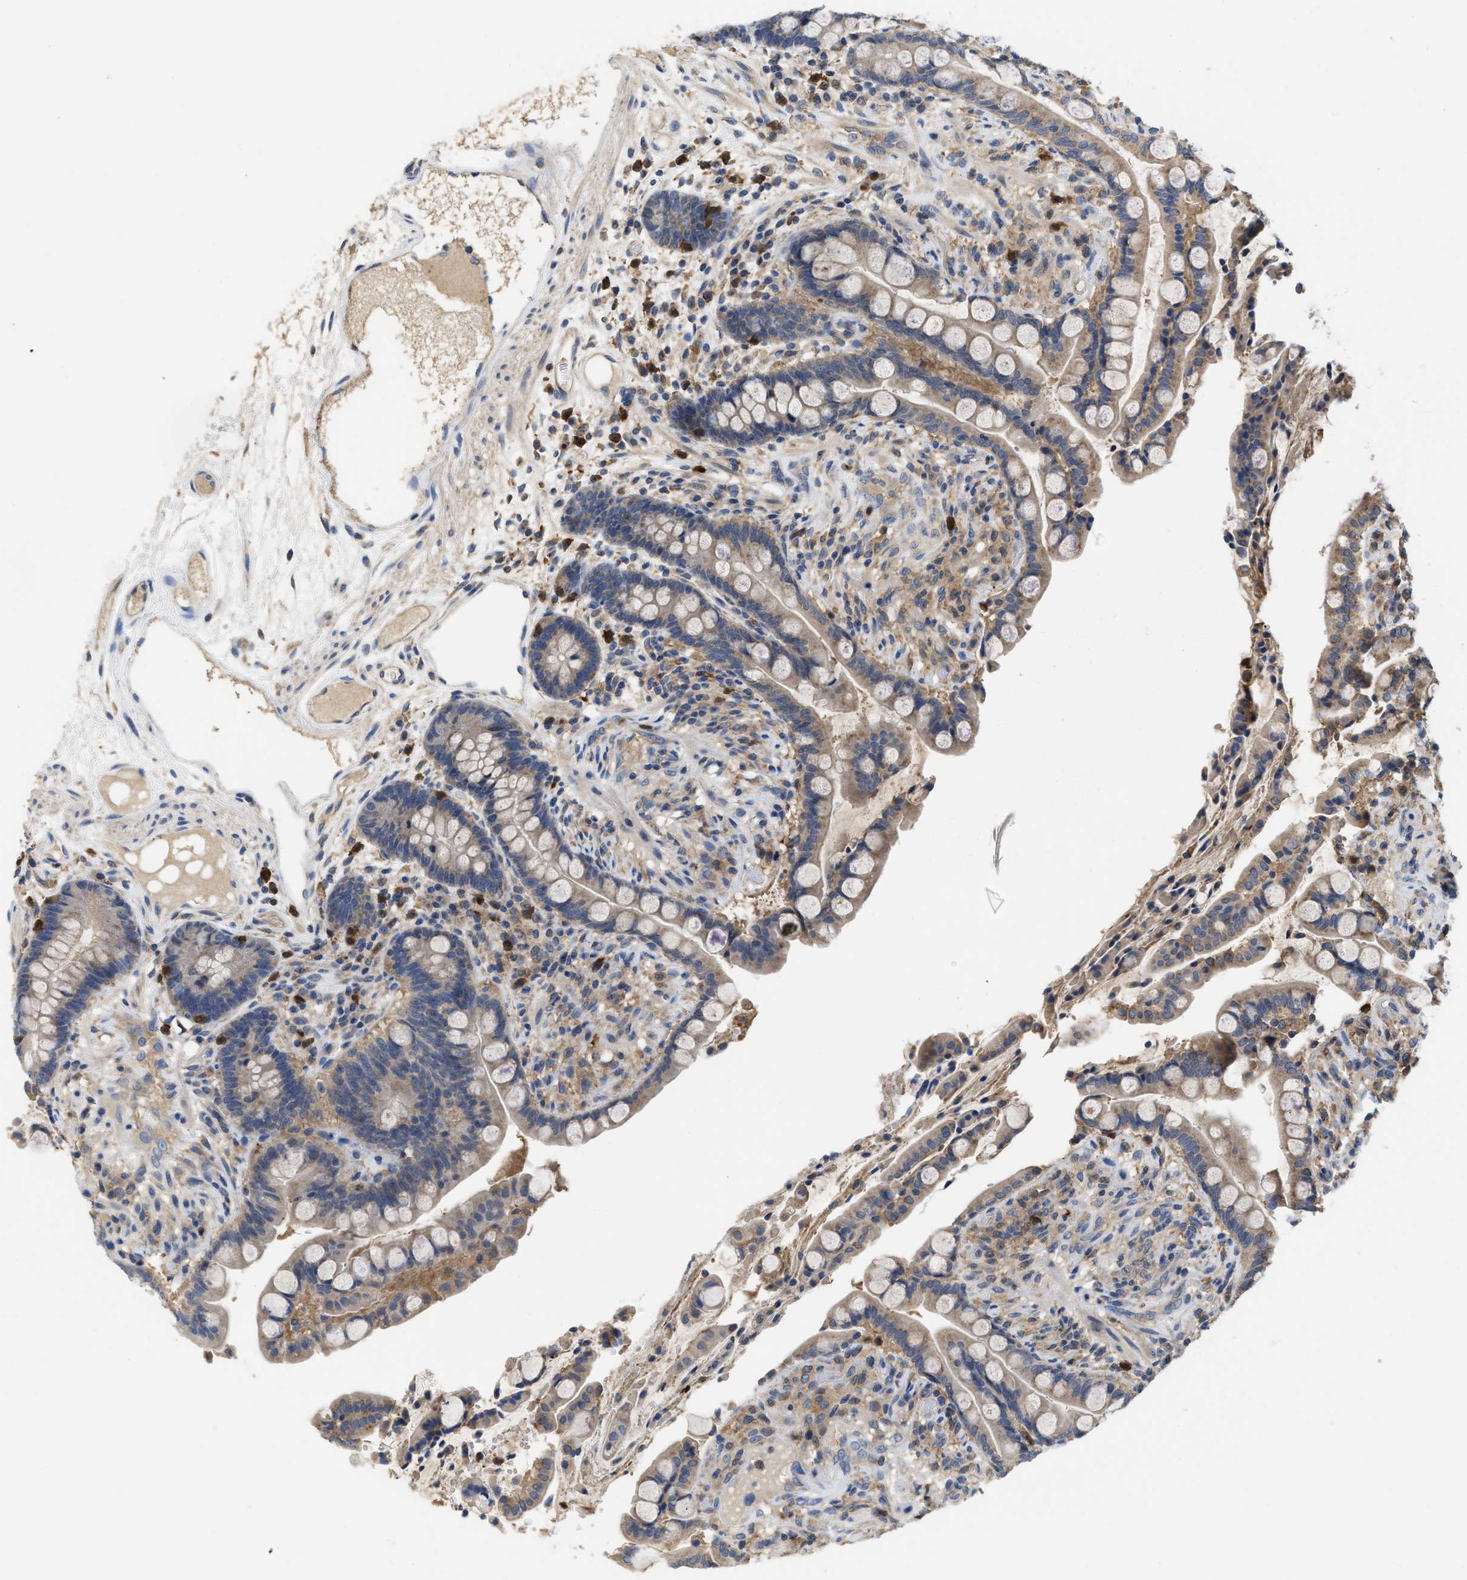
{"staining": {"intensity": "negative", "quantity": "none", "location": "none"}, "tissue": "colon", "cell_type": "Endothelial cells", "image_type": "normal", "snomed": [{"axis": "morphology", "description": "Normal tissue, NOS"}, {"axis": "topography", "description": "Colon"}], "caption": "Immunohistochemistry histopathology image of benign human colon stained for a protein (brown), which exhibits no staining in endothelial cells. (Stains: DAB IHC with hematoxylin counter stain, Microscopy: brightfield microscopy at high magnification).", "gene": "RNF216", "patient": {"sex": "male", "age": 73}}